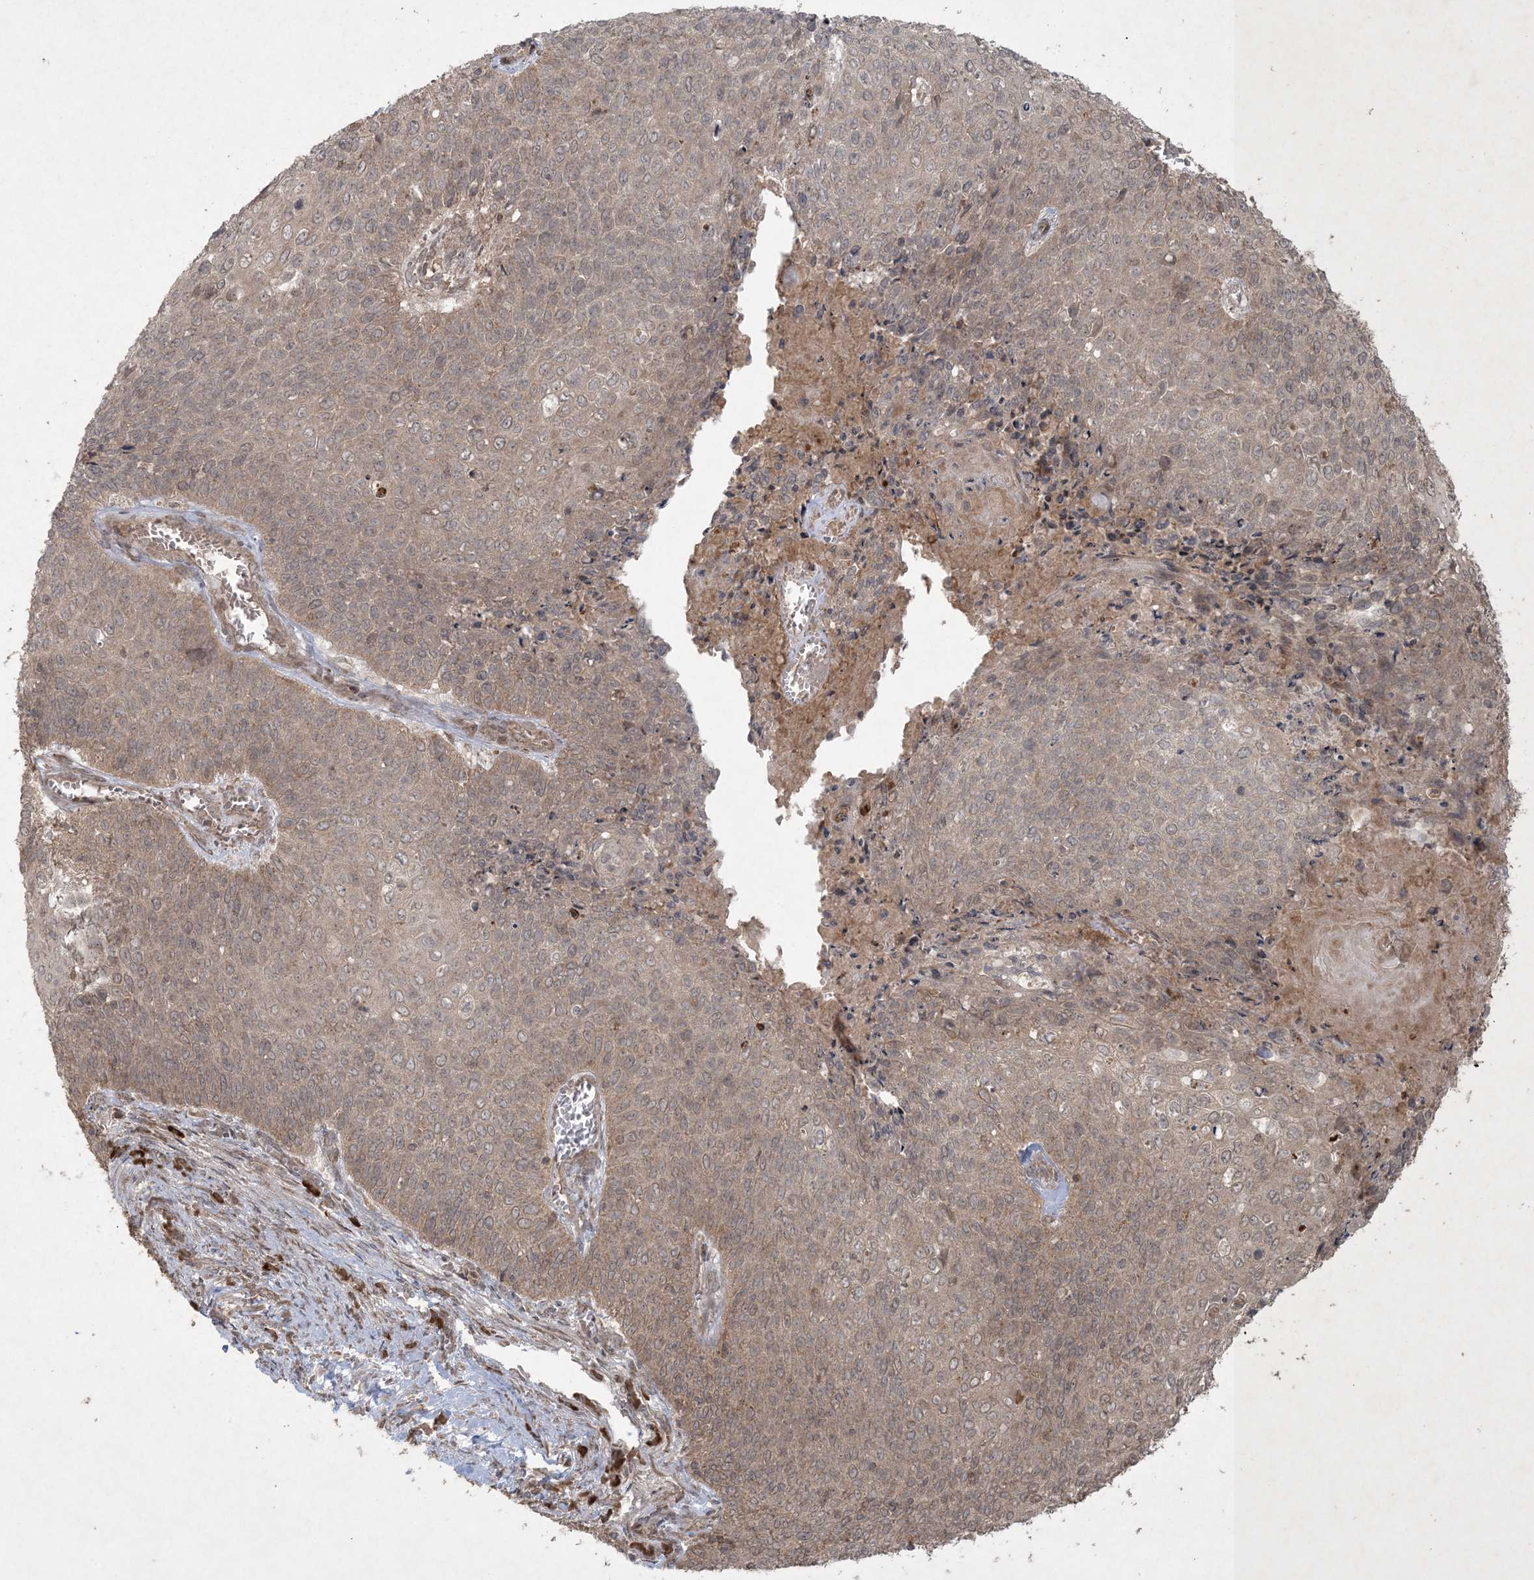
{"staining": {"intensity": "weak", "quantity": ">75%", "location": "cytoplasmic/membranous,nuclear"}, "tissue": "cervical cancer", "cell_type": "Tumor cells", "image_type": "cancer", "snomed": [{"axis": "morphology", "description": "Squamous cell carcinoma, NOS"}, {"axis": "topography", "description": "Cervix"}], "caption": "An immunohistochemistry histopathology image of neoplastic tissue is shown. Protein staining in brown highlights weak cytoplasmic/membranous and nuclear positivity in cervical squamous cell carcinoma within tumor cells. Nuclei are stained in blue.", "gene": "NRBP2", "patient": {"sex": "female", "age": 39}}